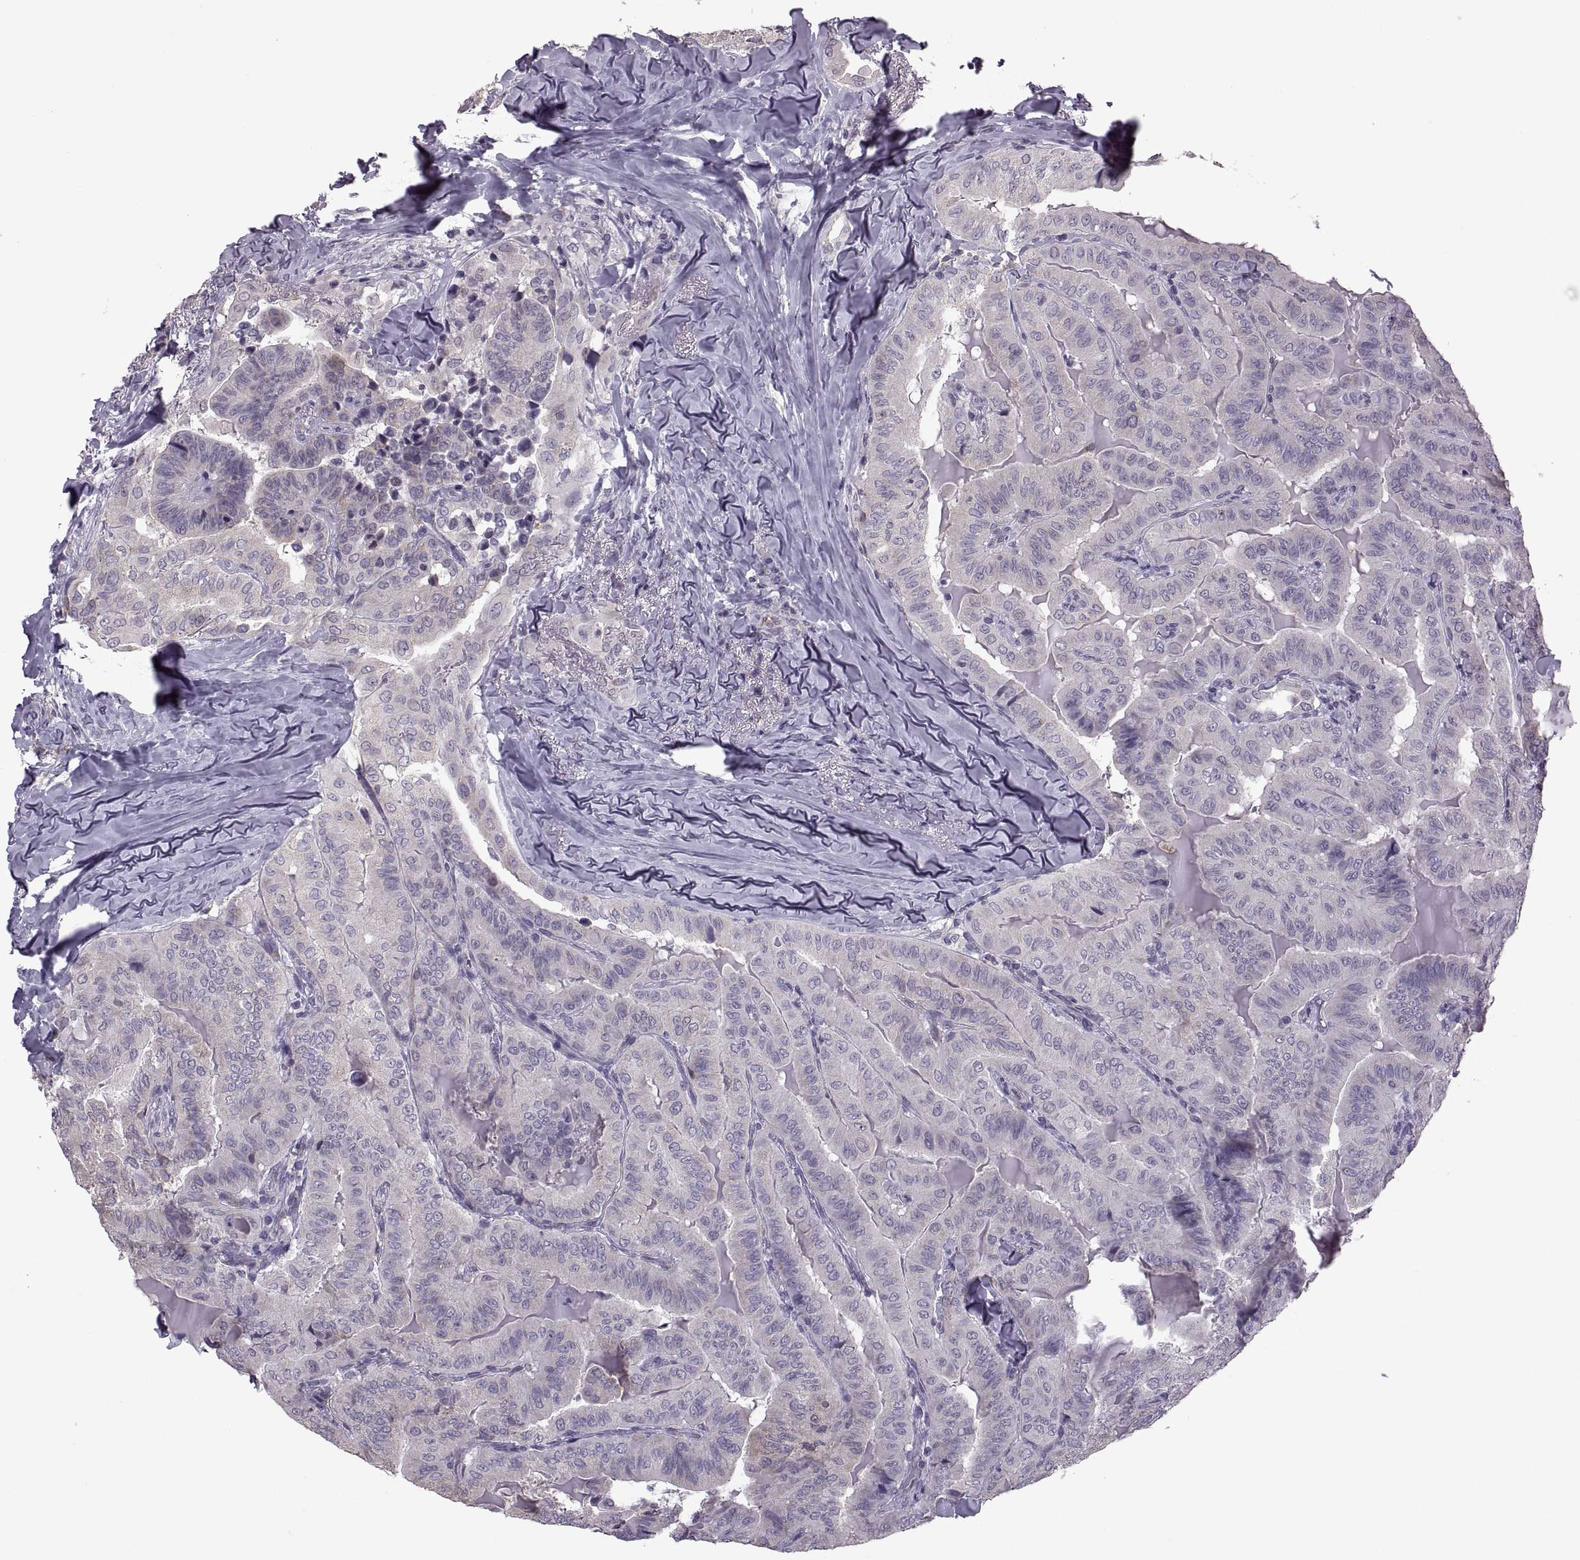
{"staining": {"intensity": "negative", "quantity": "none", "location": "none"}, "tissue": "thyroid cancer", "cell_type": "Tumor cells", "image_type": "cancer", "snomed": [{"axis": "morphology", "description": "Papillary adenocarcinoma, NOS"}, {"axis": "topography", "description": "Thyroid gland"}], "caption": "DAB (3,3'-diaminobenzidine) immunohistochemical staining of thyroid papillary adenocarcinoma reveals no significant positivity in tumor cells.", "gene": "PABPC1", "patient": {"sex": "female", "age": 68}}